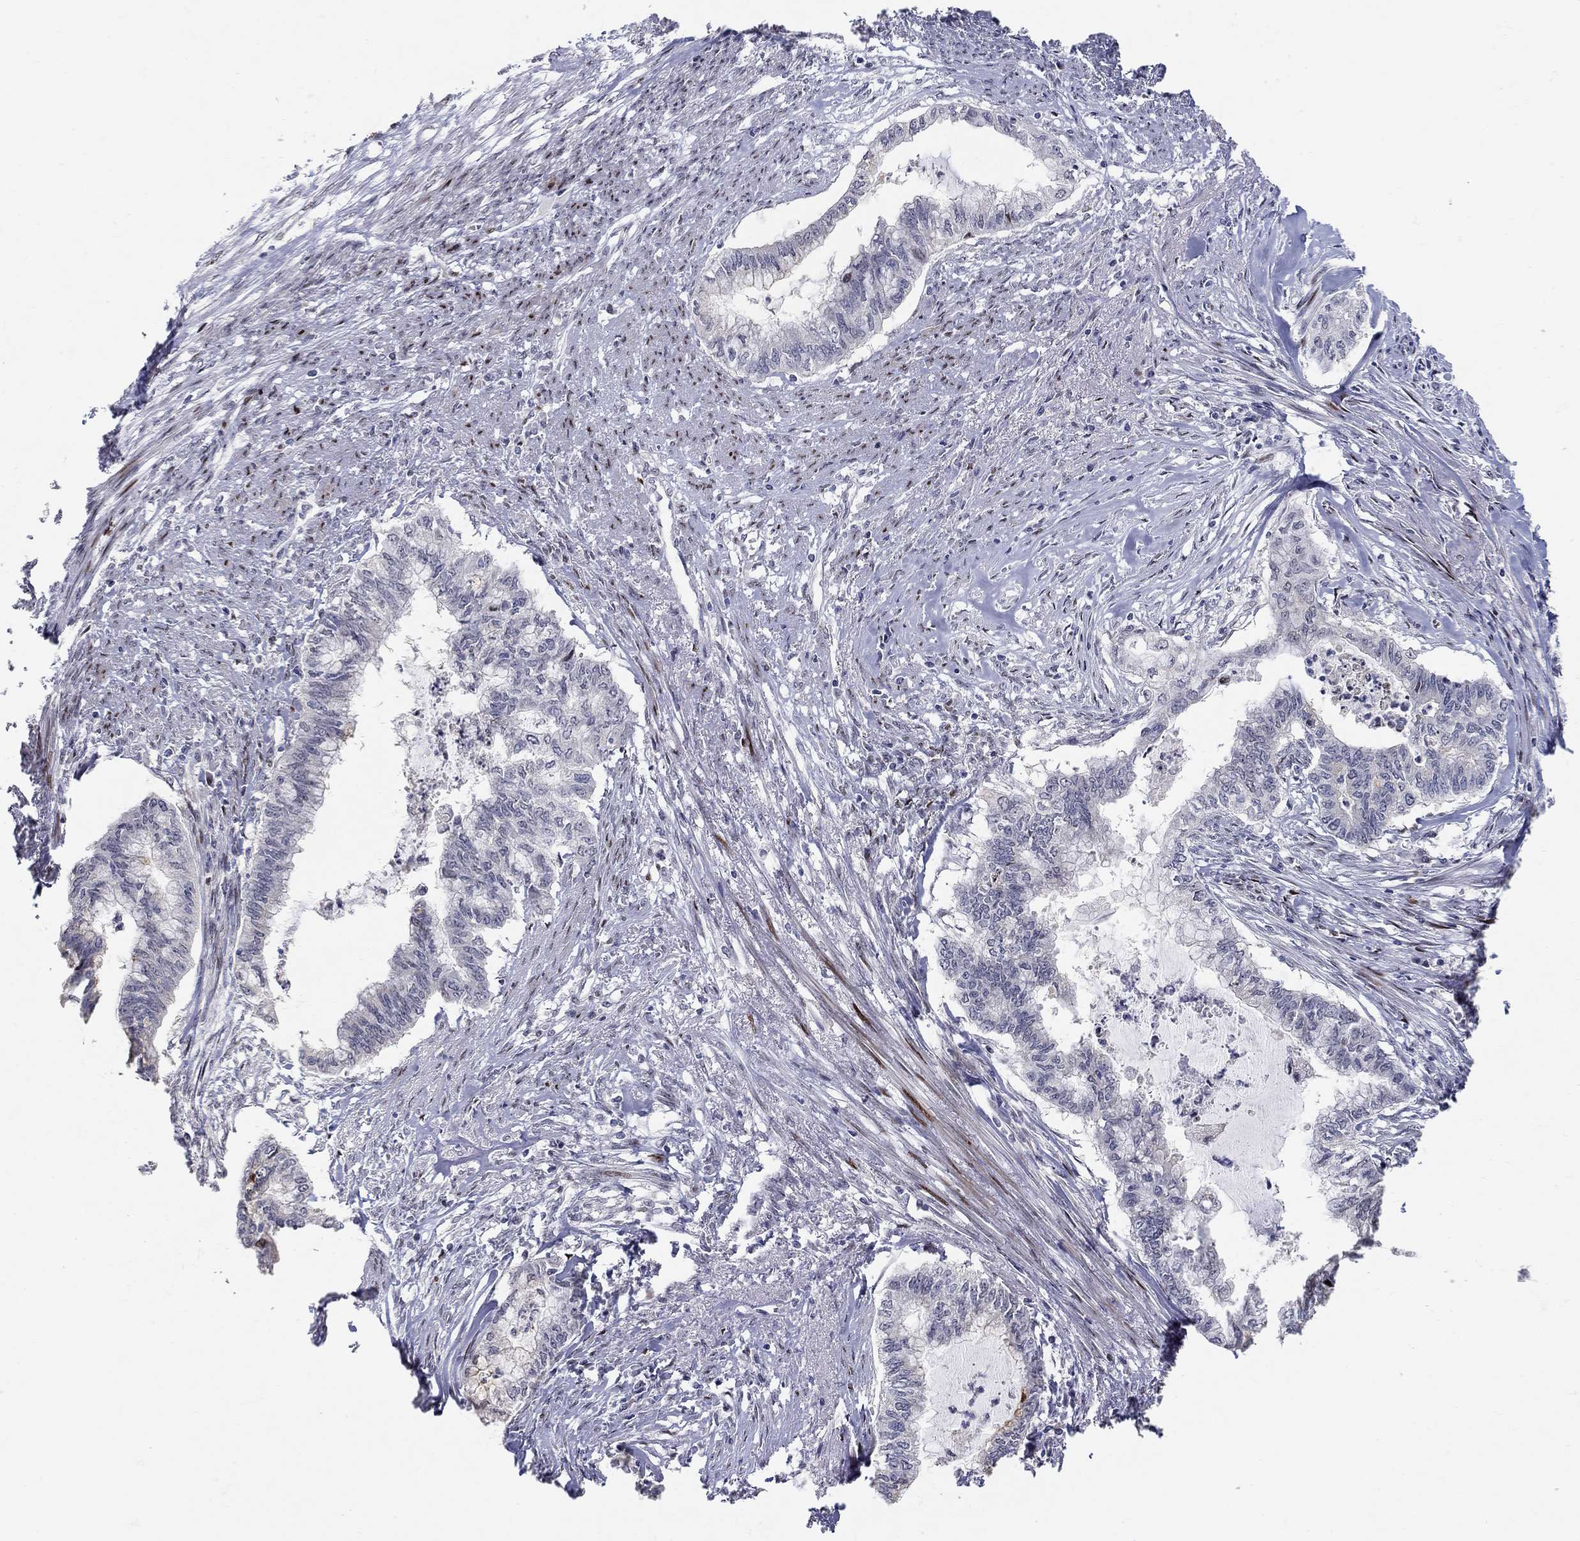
{"staining": {"intensity": "negative", "quantity": "none", "location": "none"}, "tissue": "endometrial cancer", "cell_type": "Tumor cells", "image_type": "cancer", "snomed": [{"axis": "morphology", "description": "Adenocarcinoma, NOS"}, {"axis": "topography", "description": "Endometrium"}], "caption": "There is no significant positivity in tumor cells of endometrial cancer (adenocarcinoma).", "gene": "RAPGEF5", "patient": {"sex": "female", "age": 79}}